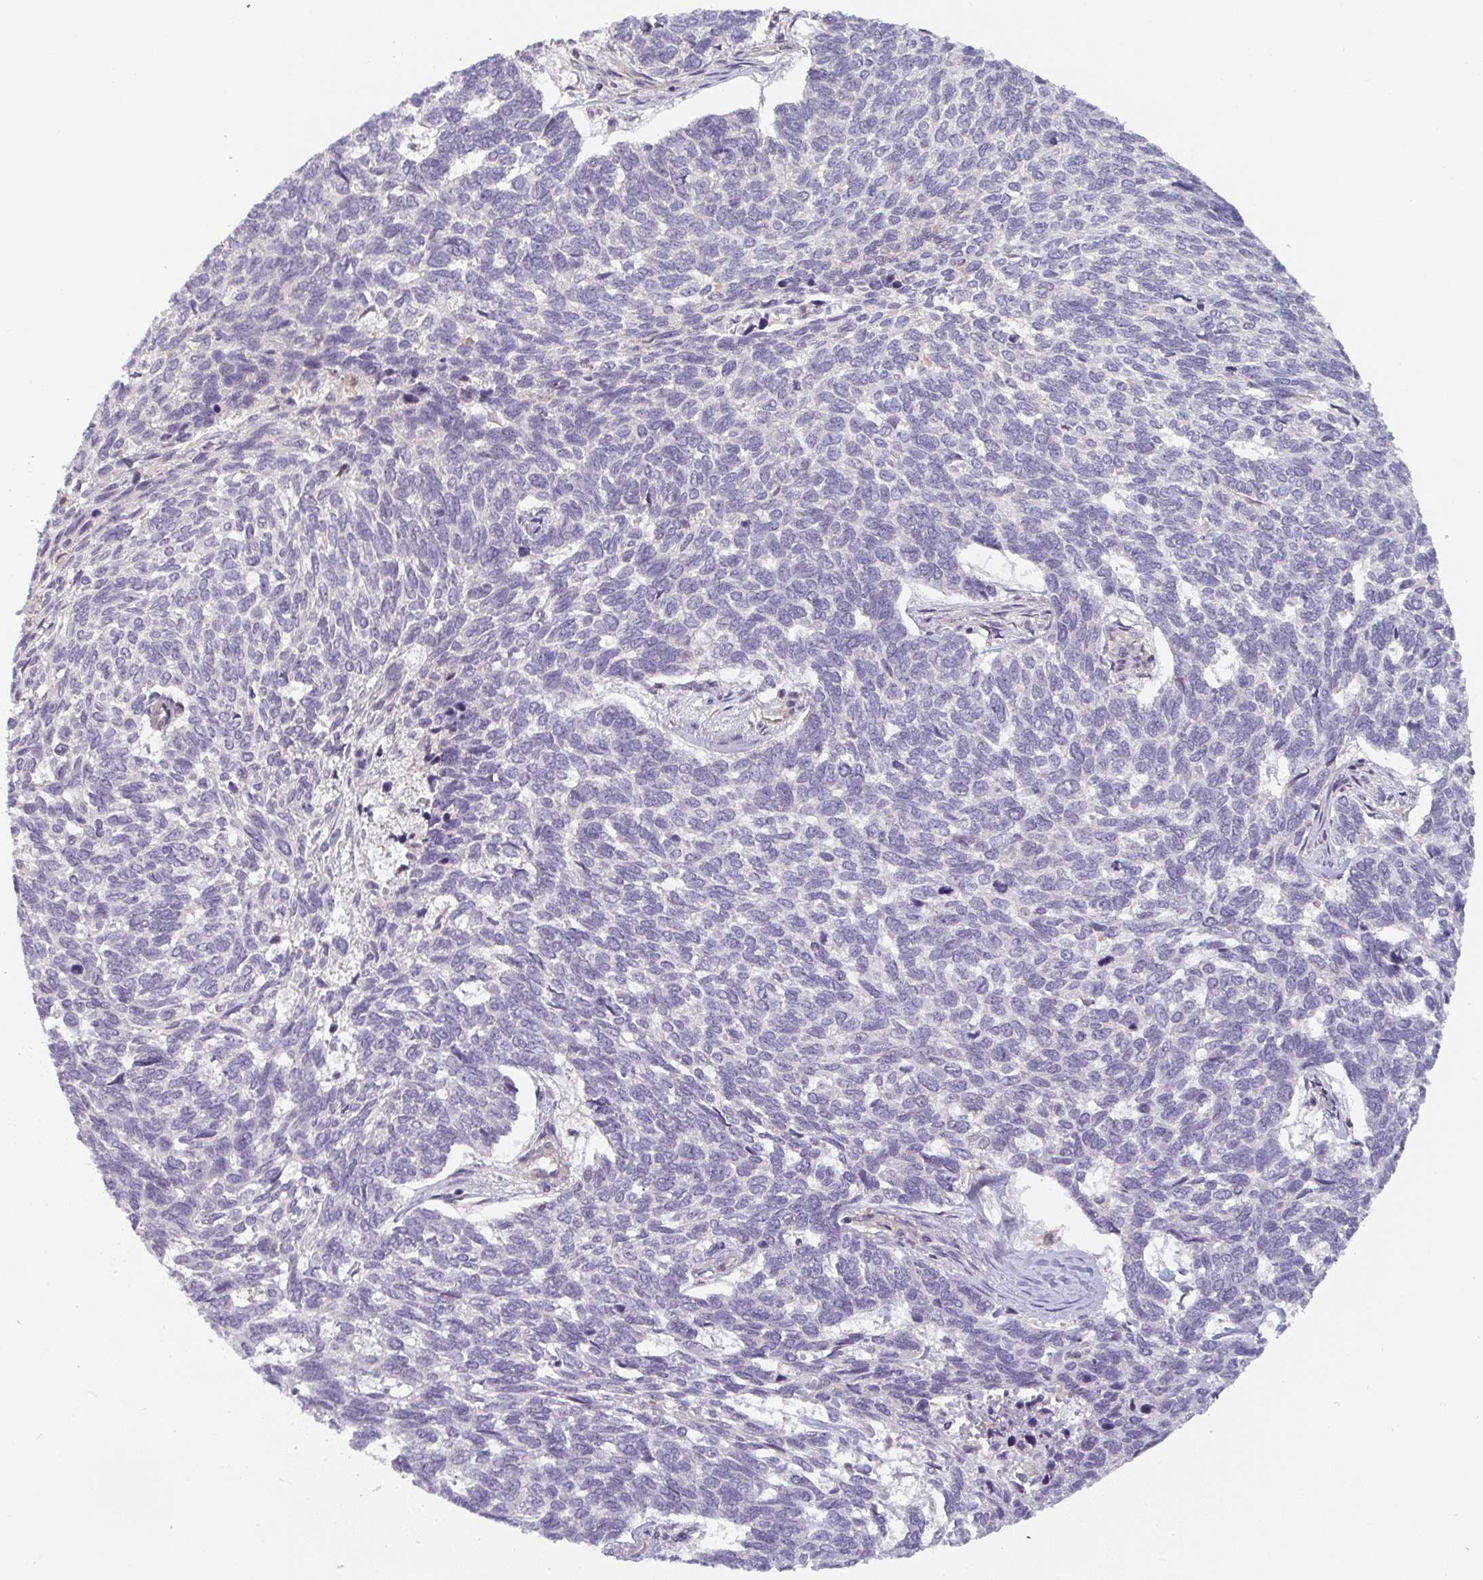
{"staining": {"intensity": "negative", "quantity": "none", "location": "none"}, "tissue": "skin cancer", "cell_type": "Tumor cells", "image_type": "cancer", "snomed": [{"axis": "morphology", "description": "Basal cell carcinoma"}, {"axis": "topography", "description": "Skin"}], "caption": "Tumor cells are negative for protein expression in human skin cancer (basal cell carcinoma).", "gene": "GSDMB", "patient": {"sex": "female", "age": 65}}